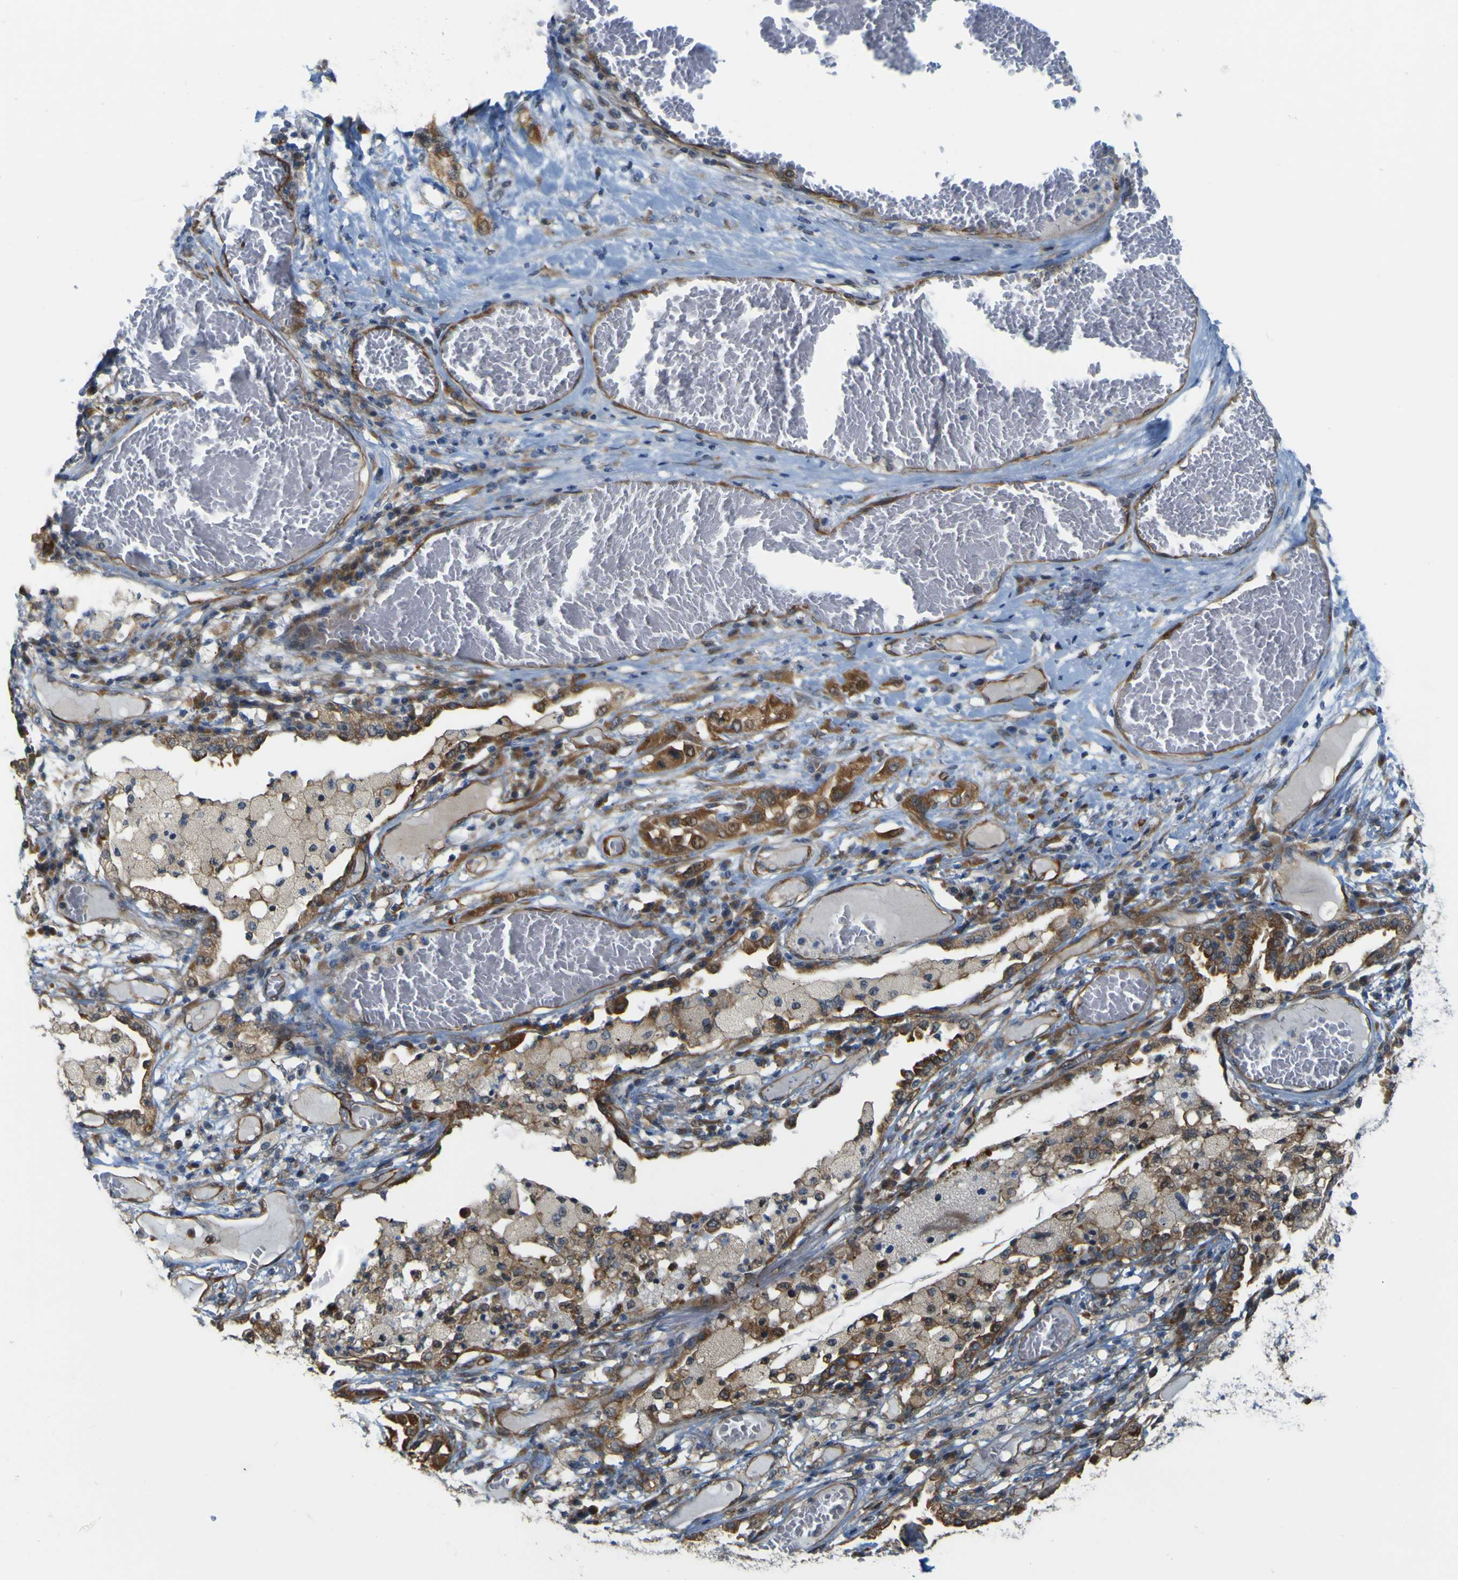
{"staining": {"intensity": "moderate", "quantity": ">75%", "location": "cytoplasmic/membranous"}, "tissue": "lung cancer", "cell_type": "Tumor cells", "image_type": "cancer", "snomed": [{"axis": "morphology", "description": "Squamous cell carcinoma, NOS"}, {"axis": "topography", "description": "Lung"}], "caption": "Protein expression analysis of human lung cancer (squamous cell carcinoma) reveals moderate cytoplasmic/membranous staining in about >75% of tumor cells.", "gene": "JPH1", "patient": {"sex": "male", "age": 71}}